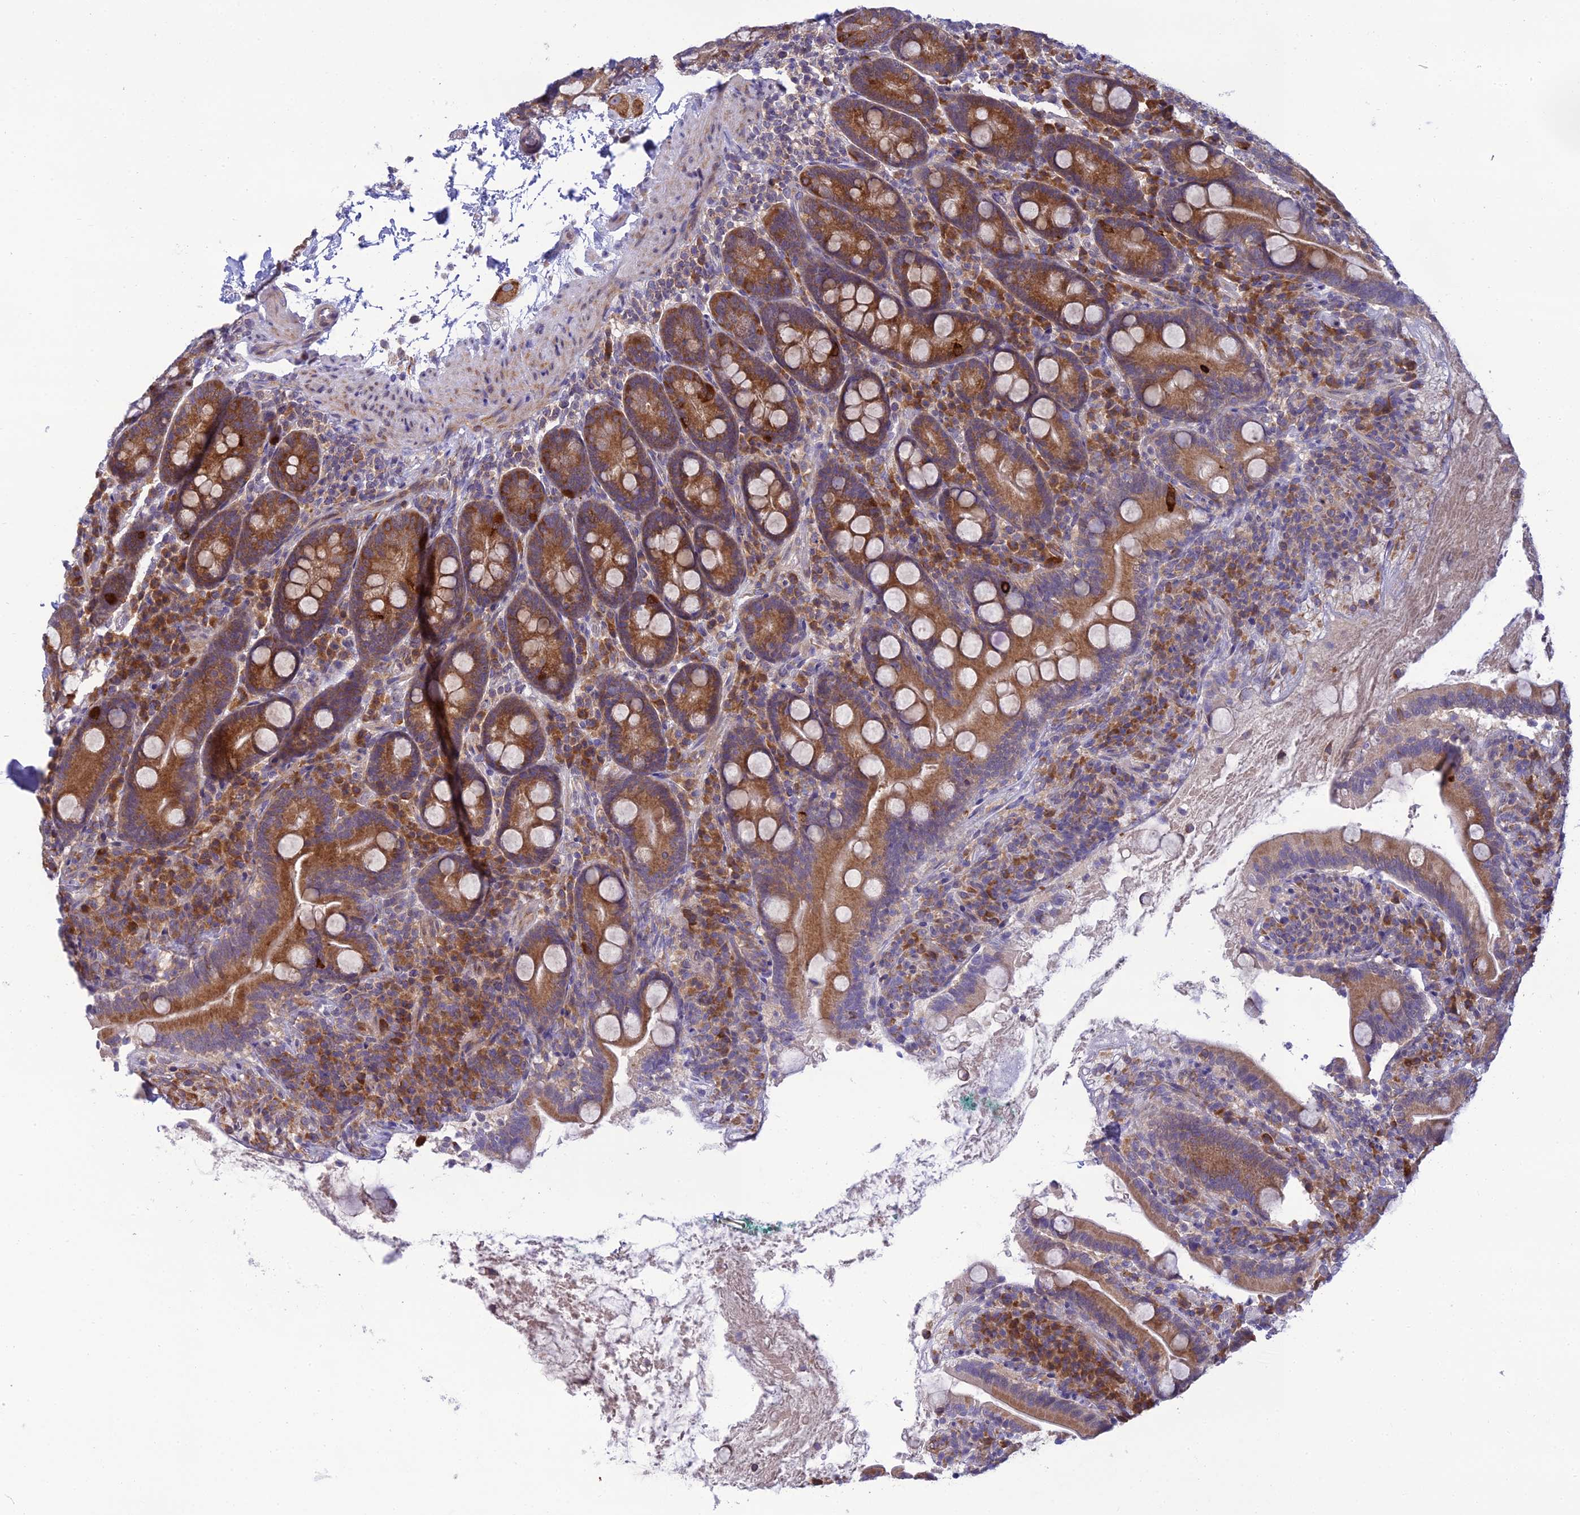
{"staining": {"intensity": "strong", "quantity": ">75%", "location": "cytoplasmic/membranous"}, "tissue": "duodenum", "cell_type": "Glandular cells", "image_type": "normal", "snomed": [{"axis": "morphology", "description": "Normal tissue, NOS"}, {"axis": "topography", "description": "Duodenum"}], "caption": "Brown immunohistochemical staining in unremarkable duodenum exhibits strong cytoplasmic/membranous expression in approximately >75% of glandular cells.", "gene": "CLCN7", "patient": {"sex": "male", "age": 35}}